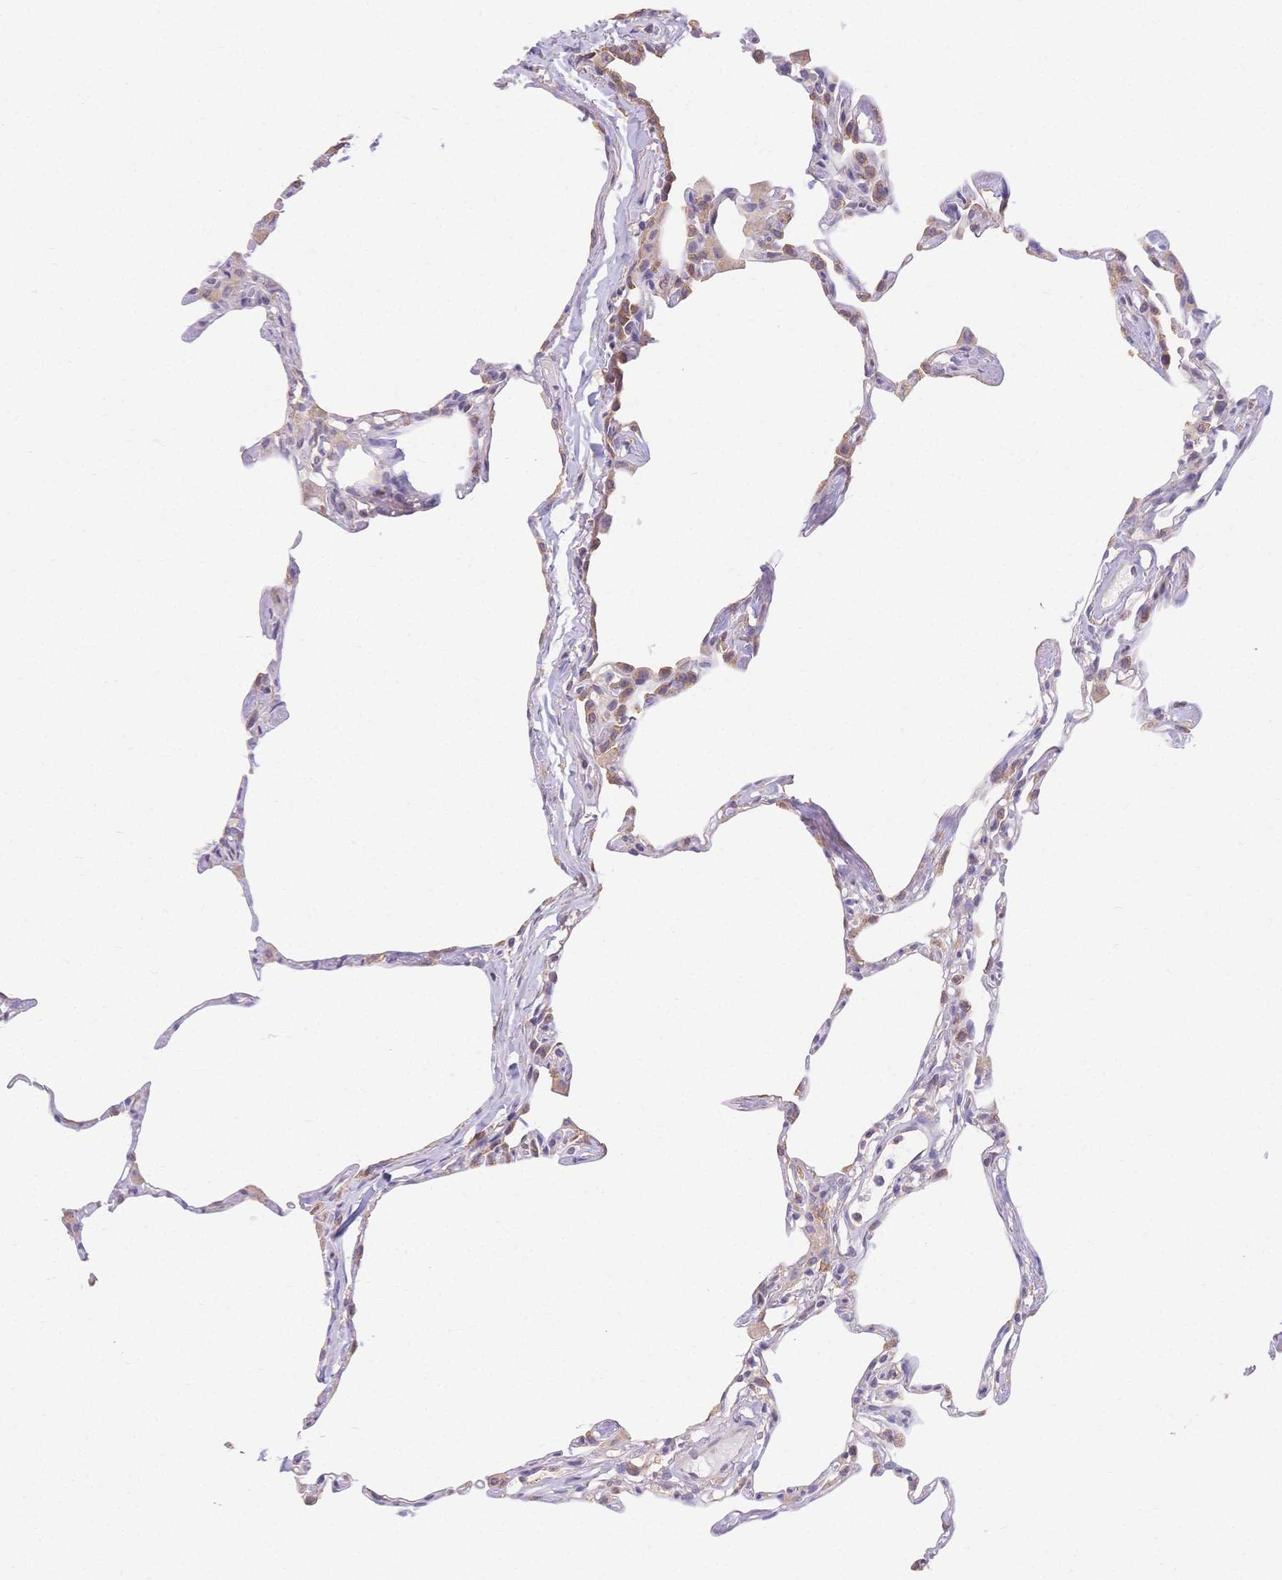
{"staining": {"intensity": "weak", "quantity": "25%-75%", "location": "cytoplasmic/membranous"}, "tissue": "lung", "cell_type": "Alveolar cells", "image_type": "normal", "snomed": [{"axis": "morphology", "description": "Normal tissue, NOS"}, {"axis": "topography", "description": "Lung"}], "caption": "Immunohistochemistry (IHC) staining of unremarkable lung, which shows low levels of weak cytoplasmic/membranous staining in about 25%-75% of alveolar cells indicating weak cytoplasmic/membranous protein staining. The staining was performed using DAB (brown) for protein detection and nuclei were counterstained in hematoxylin (blue).", "gene": "HS3ST5", "patient": {"sex": "male", "age": 65}}